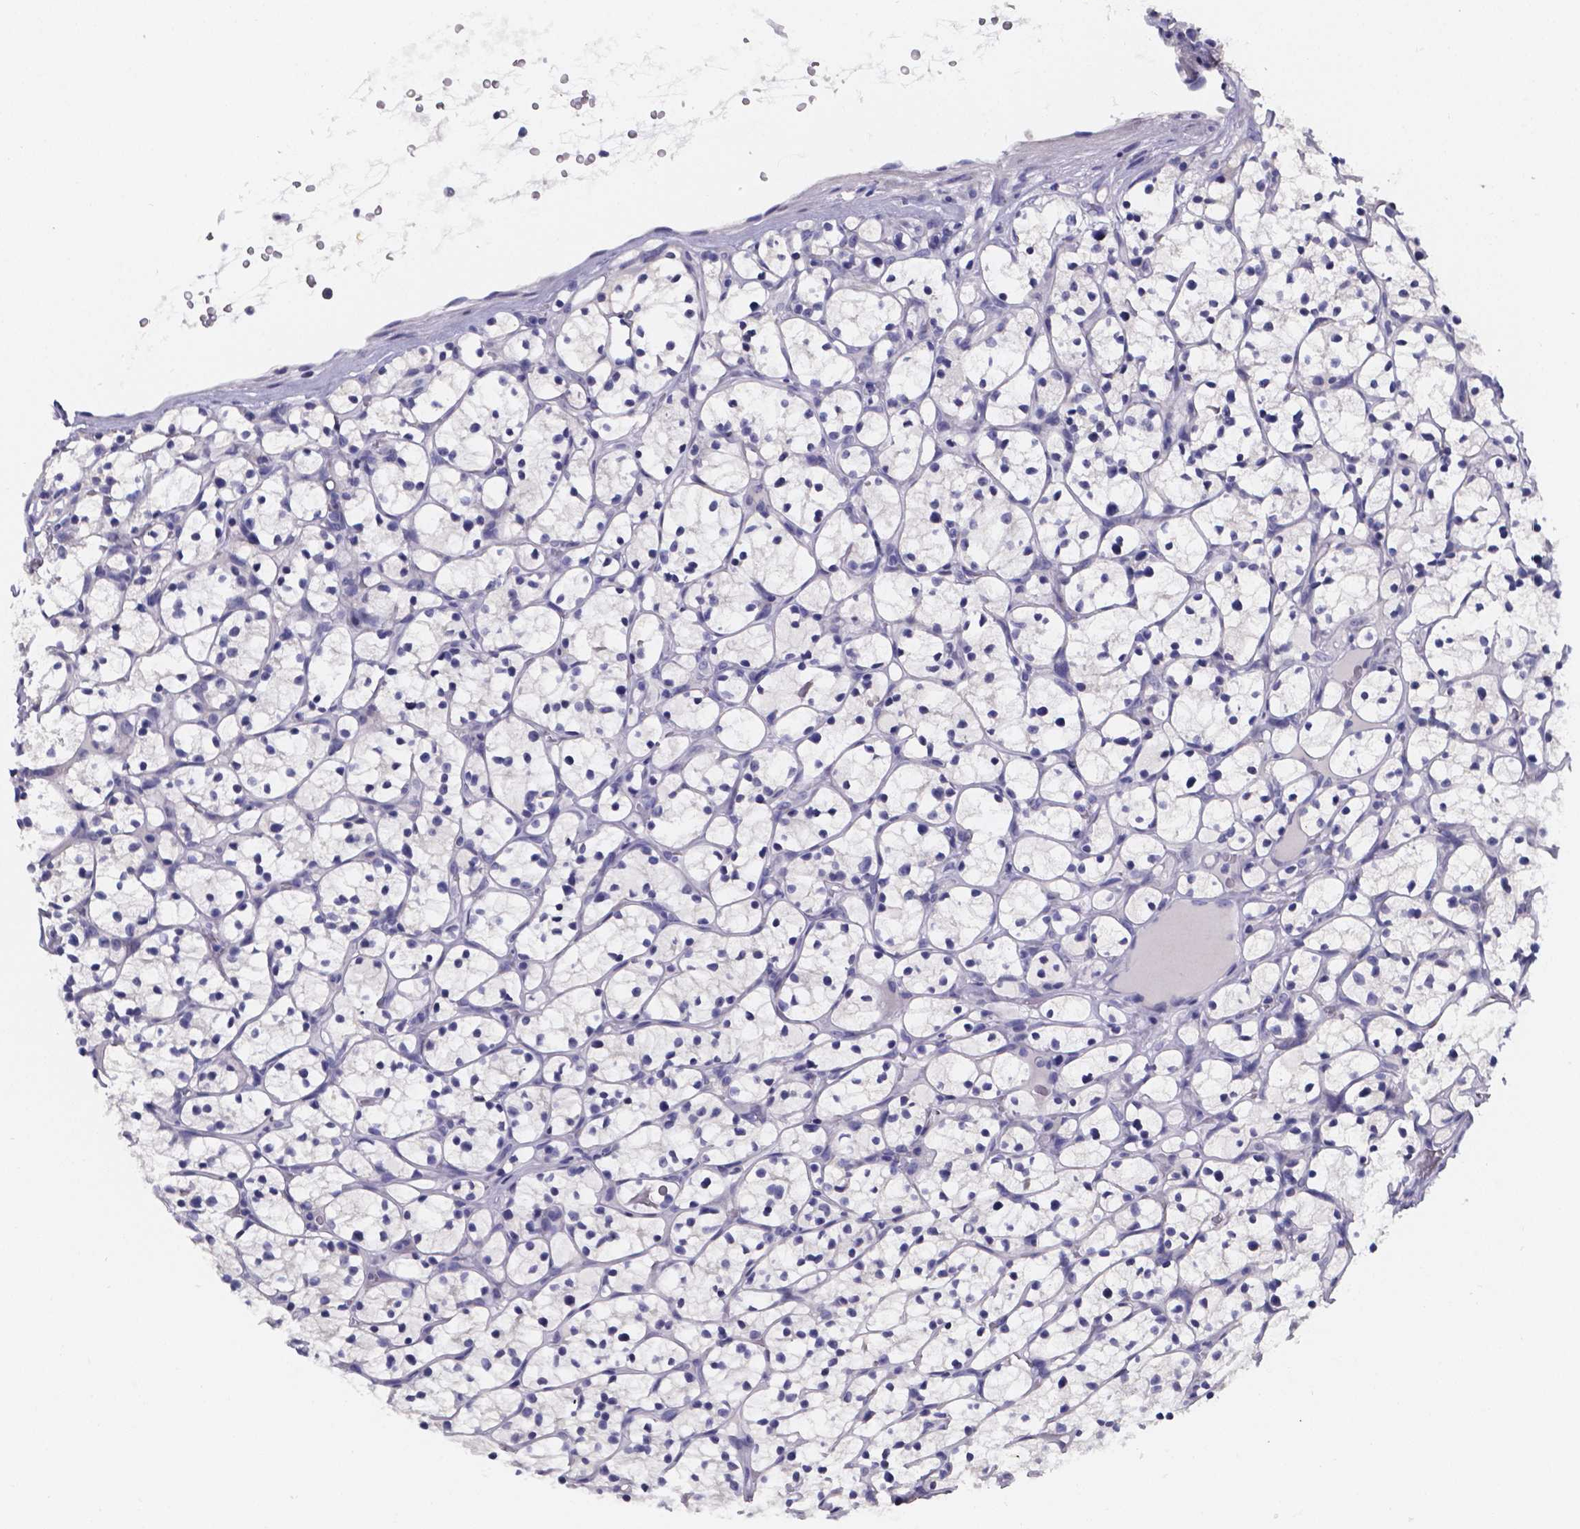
{"staining": {"intensity": "negative", "quantity": "none", "location": "none"}, "tissue": "renal cancer", "cell_type": "Tumor cells", "image_type": "cancer", "snomed": [{"axis": "morphology", "description": "Adenocarcinoma, NOS"}, {"axis": "topography", "description": "Kidney"}], "caption": "Immunohistochemistry (IHC) image of adenocarcinoma (renal) stained for a protein (brown), which exhibits no staining in tumor cells.", "gene": "PAH", "patient": {"sex": "female", "age": 64}}